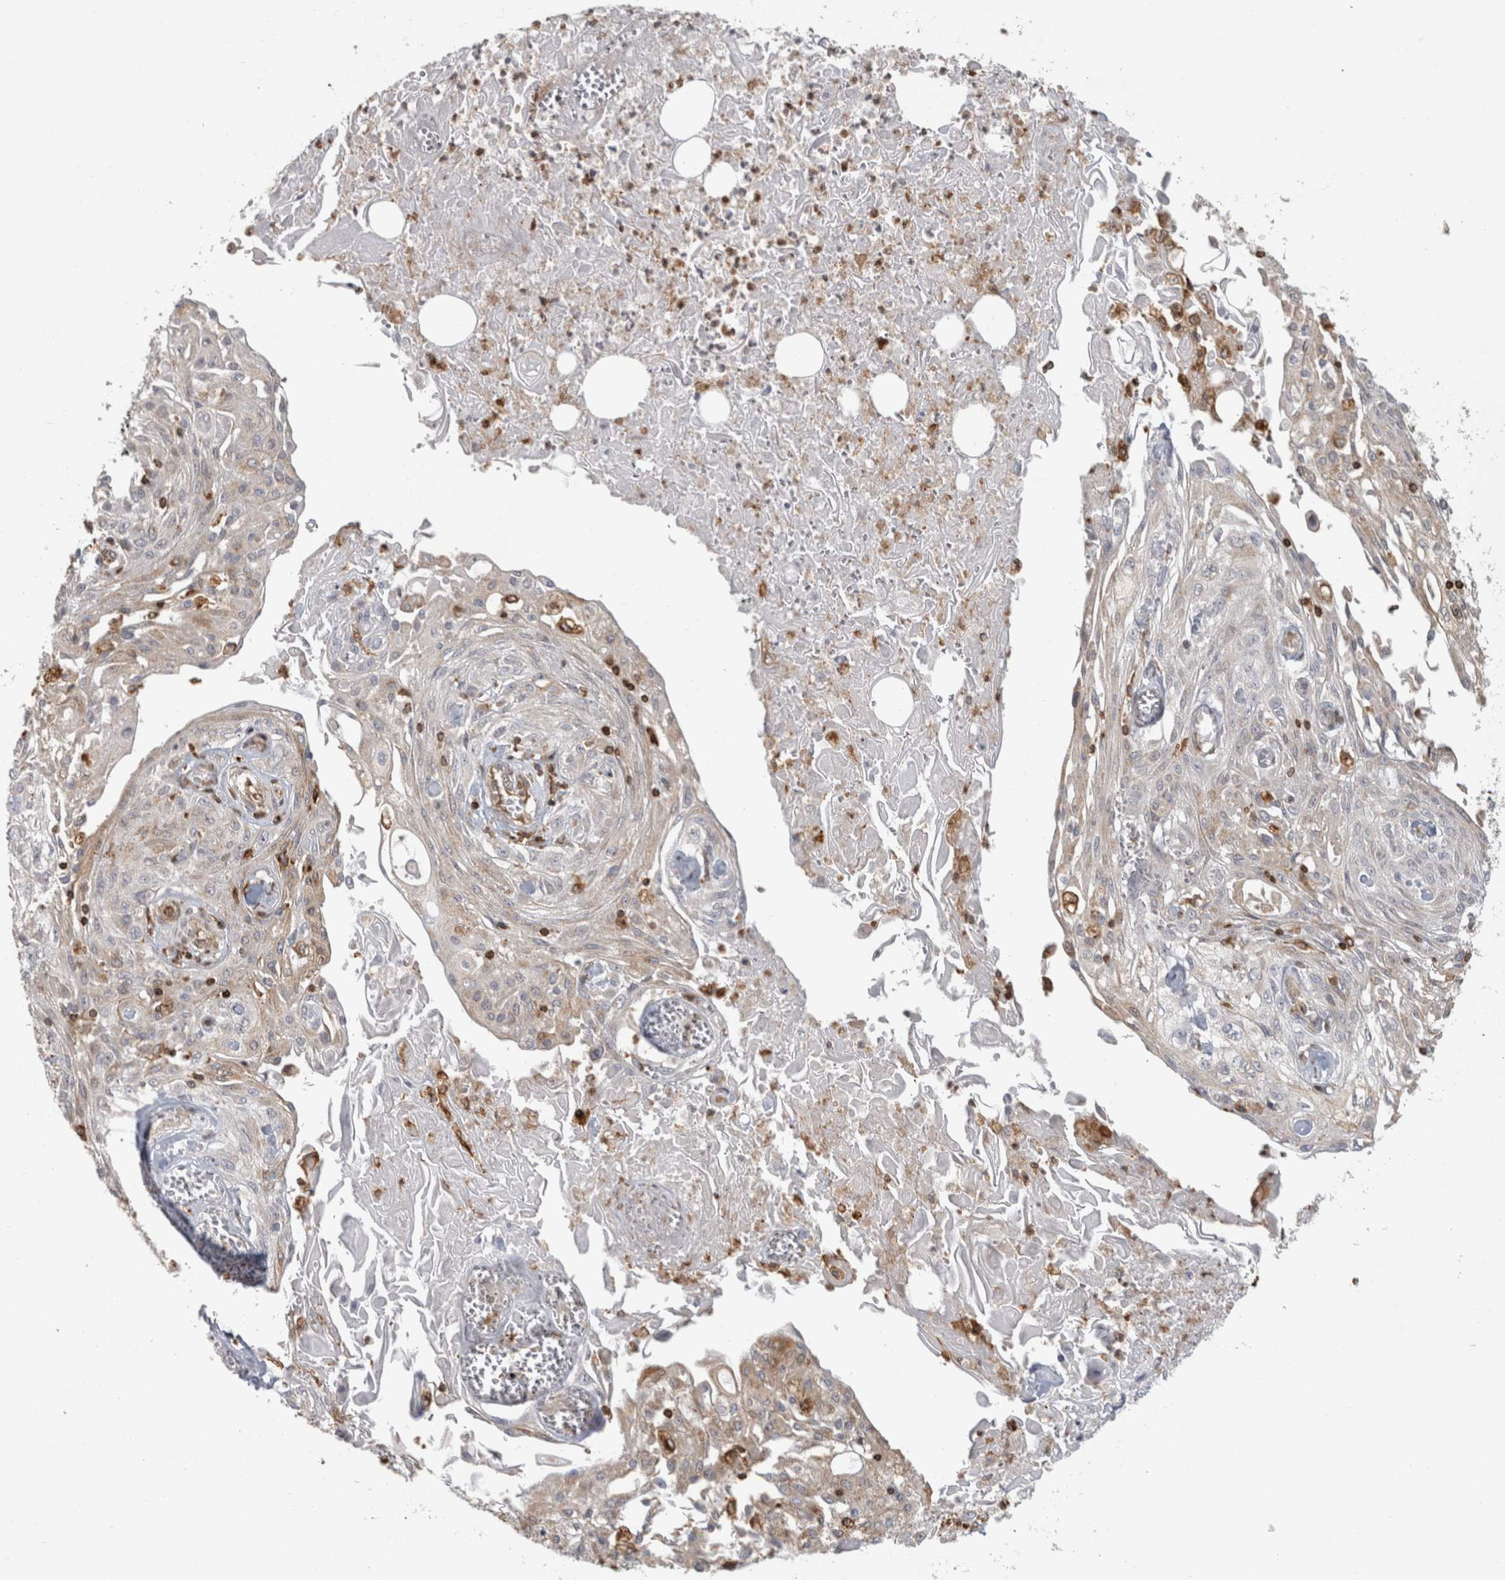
{"staining": {"intensity": "weak", "quantity": "<25%", "location": "cytoplasmic/membranous"}, "tissue": "skin cancer", "cell_type": "Tumor cells", "image_type": "cancer", "snomed": [{"axis": "morphology", "description": "Squamous cell carcinoma, NOS"}, {"axis": "morphology", "description": "Squamous cell carcinoma, metastatic, NOS"}, {"axis": "topography", "description": "Skin"}, {"axis": "topography", "description": "Lymph node"}], "caption": "Immunohistochemistry image of human skin cancer stained for a protein (brown), which demonstrates no staining in tumor cells.", "gene": "HLA-E", "patient": {"sex": "male", "age": 75}}